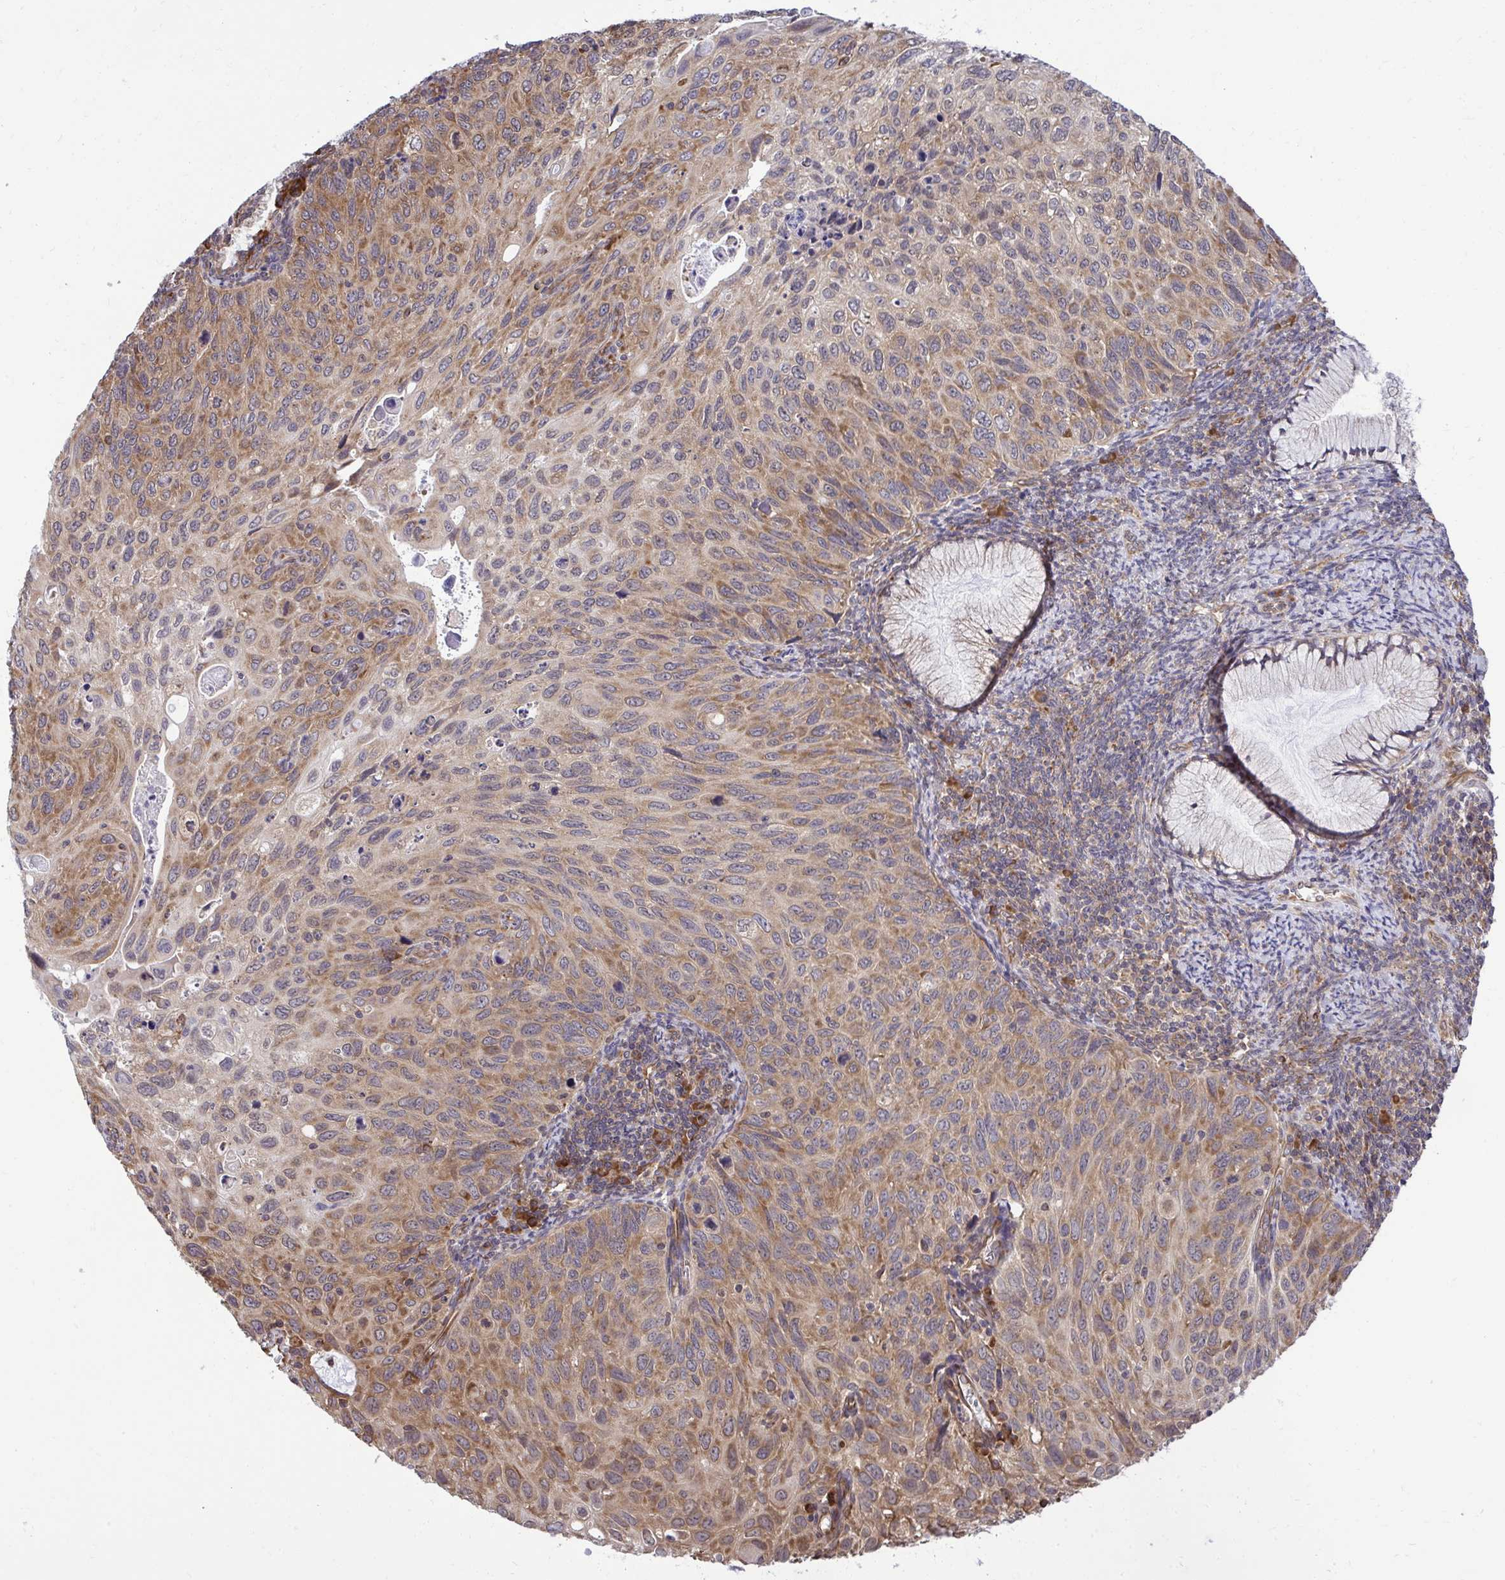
{"staining": {"intensity": "moderate", "quantity": ">75%", "location": "cytoplasmic/membranous"}, "tissue": "cervical cancer", "cell_type": "Tumor cells", "image_type": "cancer", "snomed": [{"axis": "morphology", "description": "Squamous cell carcinoma, NOS"}, {"axis": "topography", "description": "Cervix"}], "caption": "Moderate cytoplasmic/membranous protein staining is identified in about >75% of tumor cells in cervical squamous cell carcinoma.", "gene": "RPS15", "patient": {"sex": "female", "age": 70}}